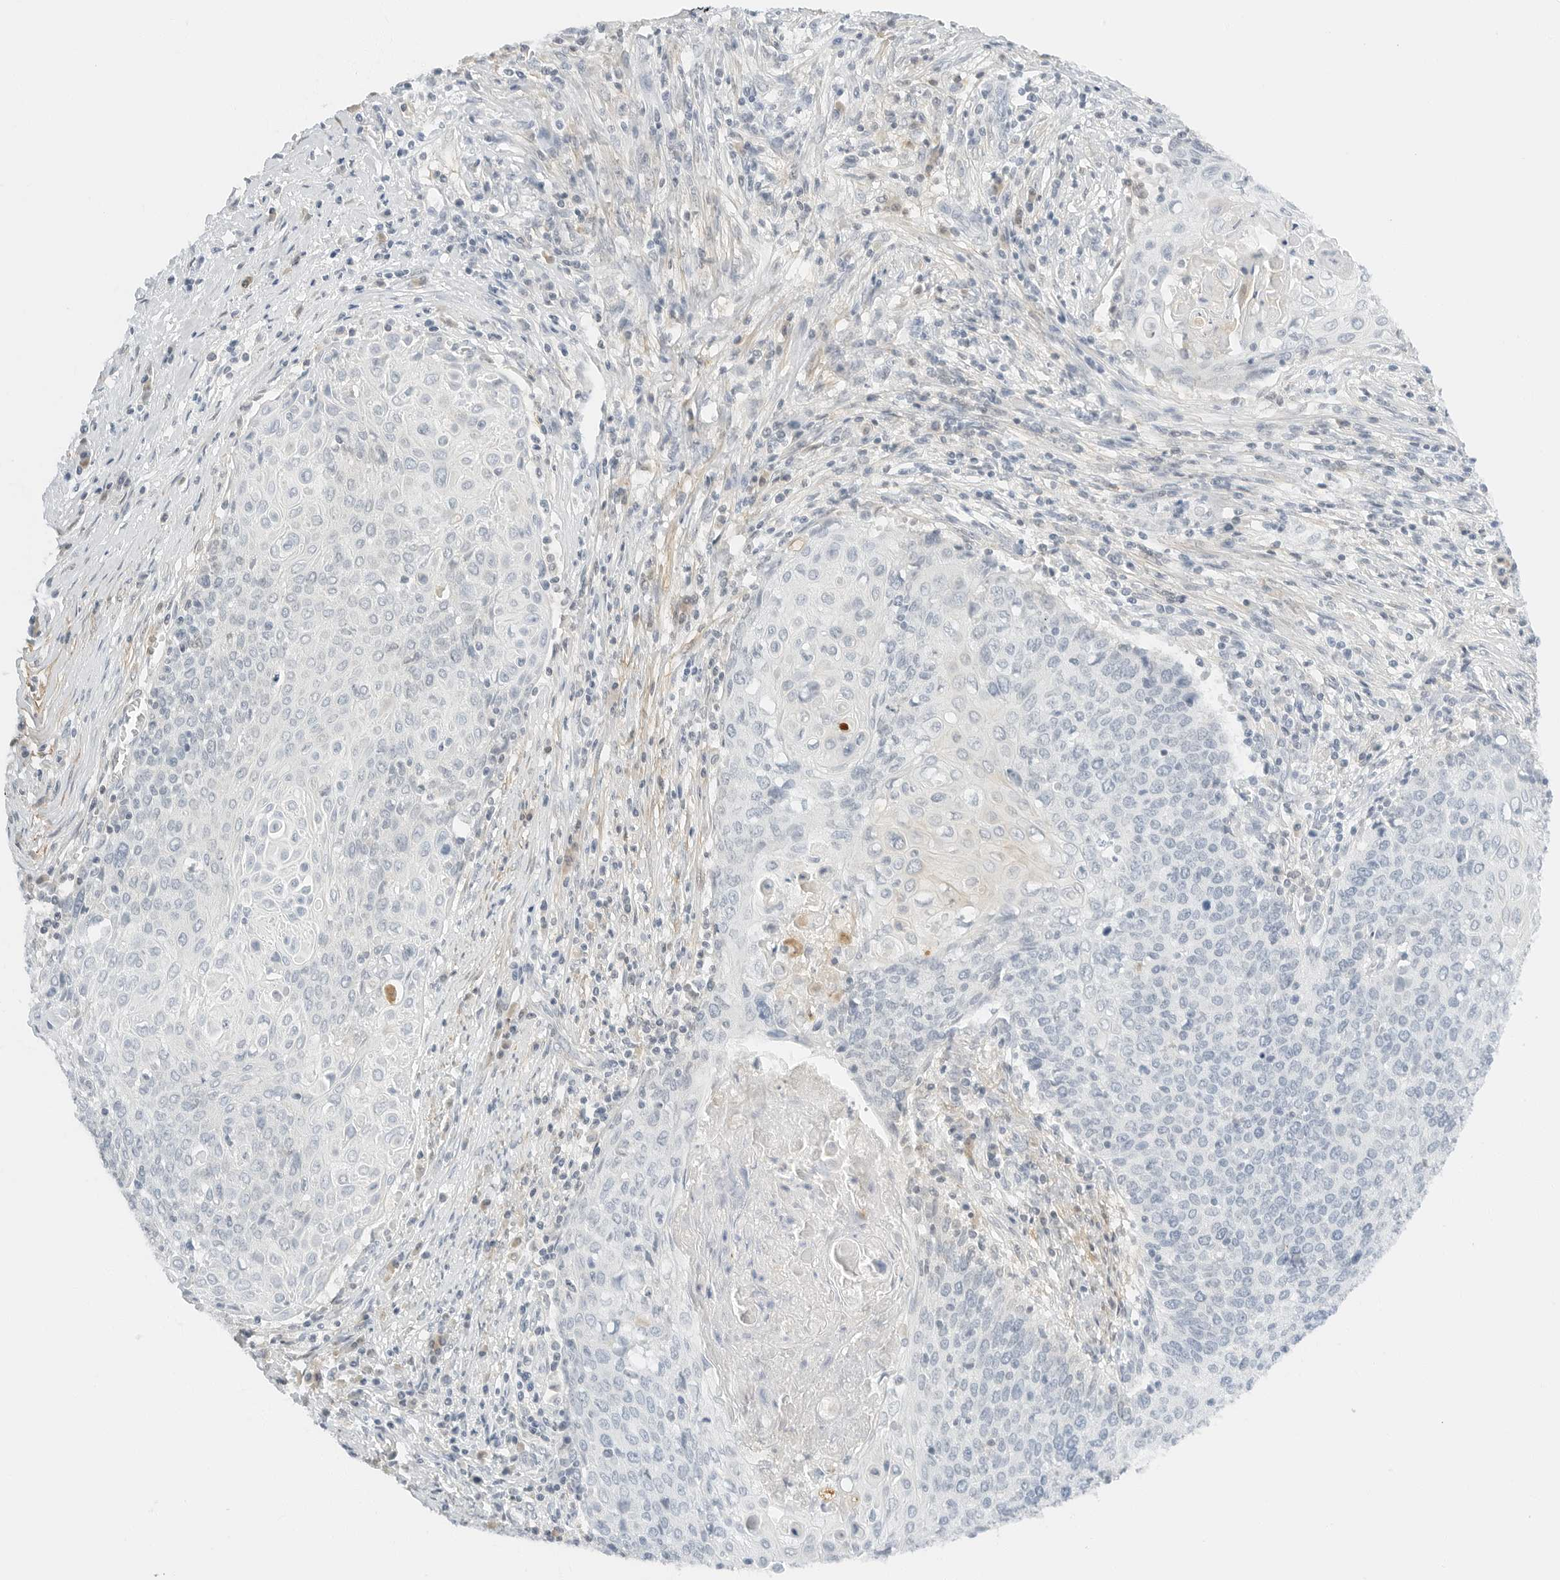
{"staining": {"intensity": "negative", "quantity": "none", "location": "none"}, "tissue": "cervical cancer", "cell_type": "Tumor cells", "image_type": "cancer", "snomed": [{"axis": "morphology", "description": "Squamous cell carcinoma, NOS"}, {"axis": "topography", "description": "Cervix"}], "caption": "Tumor cells are negative for brown protein staining in cervical squamous cell carcinoma. (DAB (3,3'-diaminobenzidine) immunohistochemistry with hematoxylin counter stain).", "gene": "PKDCC", "patient": {"sex": "female", "age": 39}}